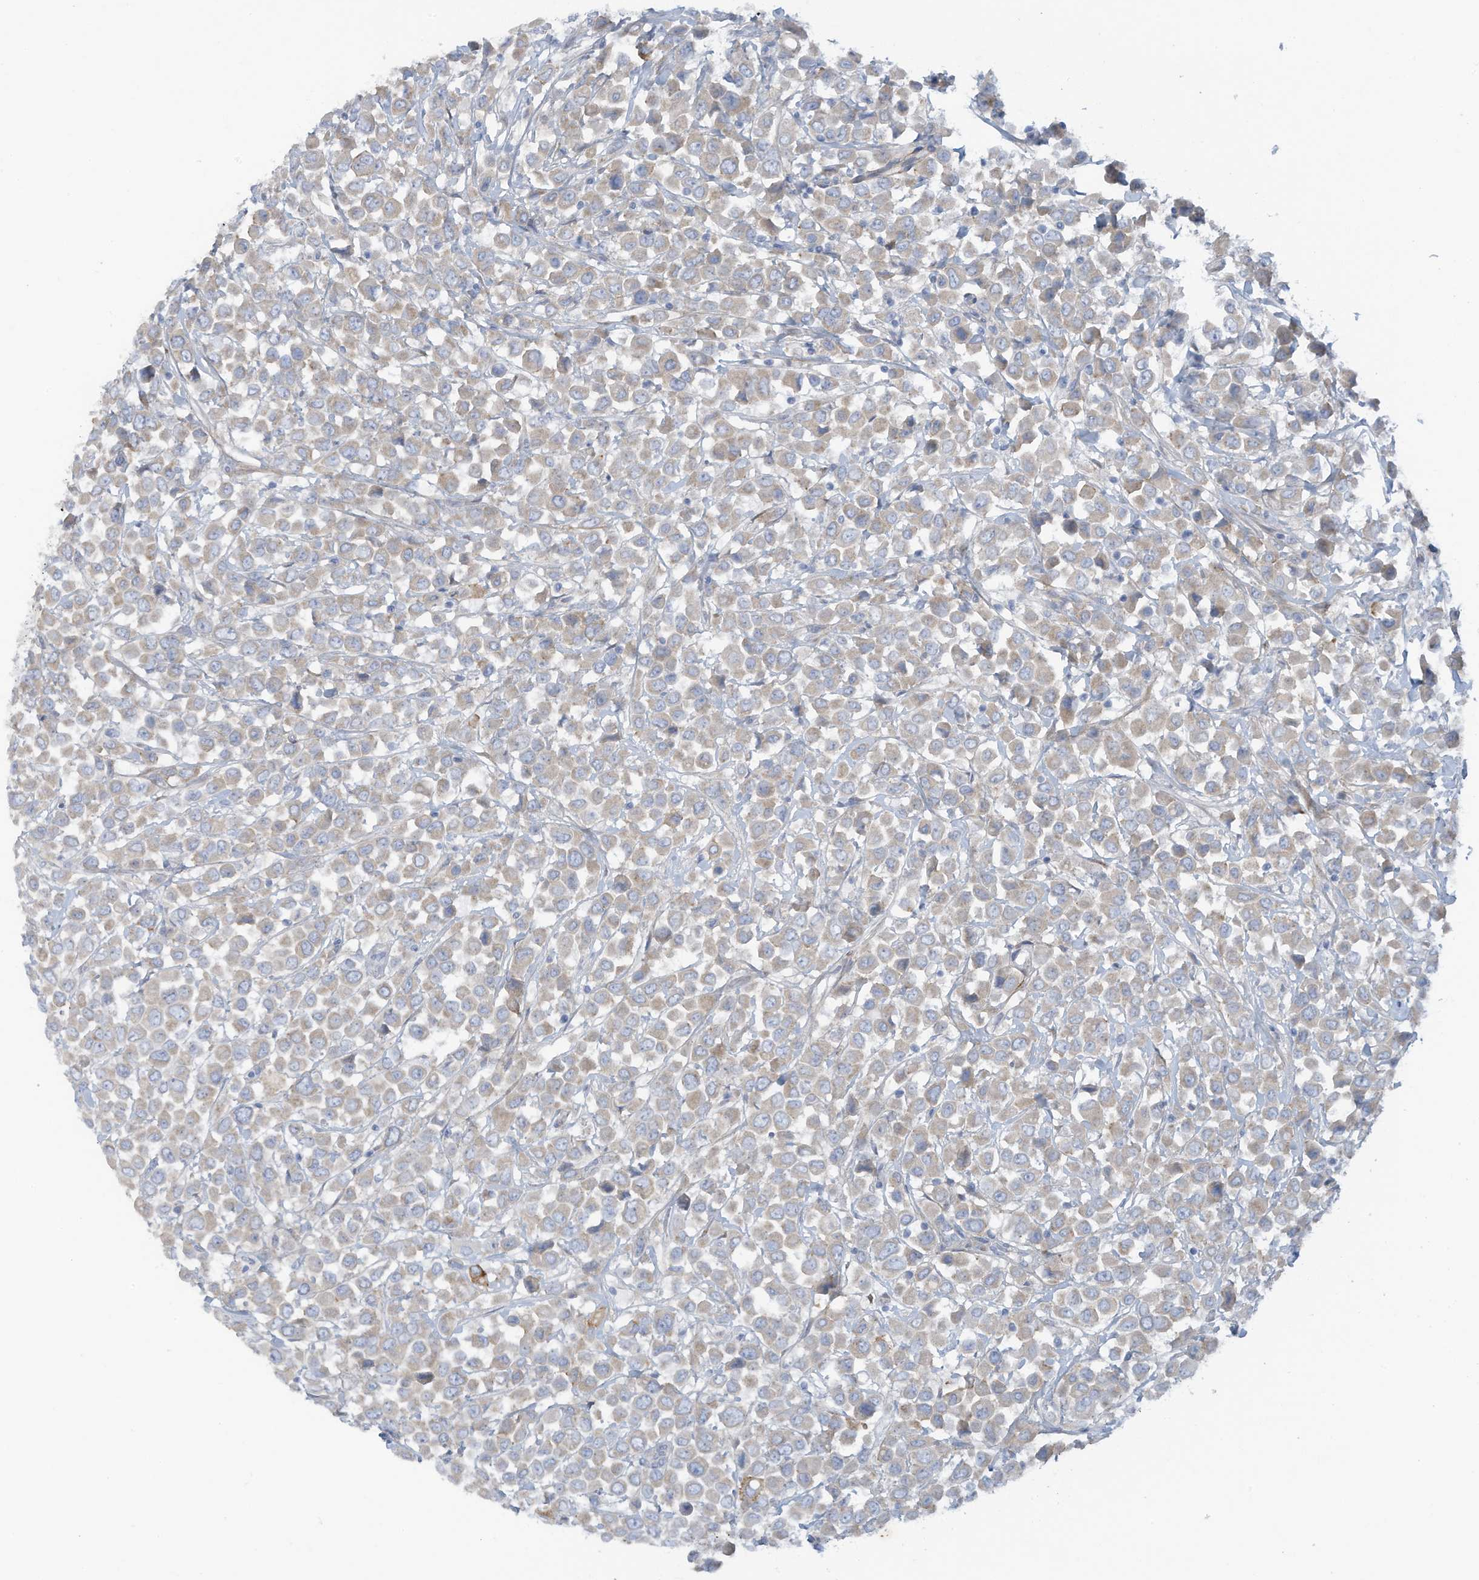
{"staining": {"intensity": "weak", "quantity": ">75%", "location": "cytoplasmic/membranous"}, "tissue": "breast cancer", "cell_type": "Tumor cells", "image_type": "cancer", "snomed": [{"axis": "morphology", "description": "Duct carcinoma"}, {"axis": "topography", "description": "Breast"}], "caption": "Tumor cells exhibit low levels of weak cytoplasmic/membranous staining in about >75% of cells in human breast cancer. (brown staining indicates protein expression, while blue staining denotes nuclei).", "gene": "TRMT2B", "patient": {"sex": "female", "age": 61}}